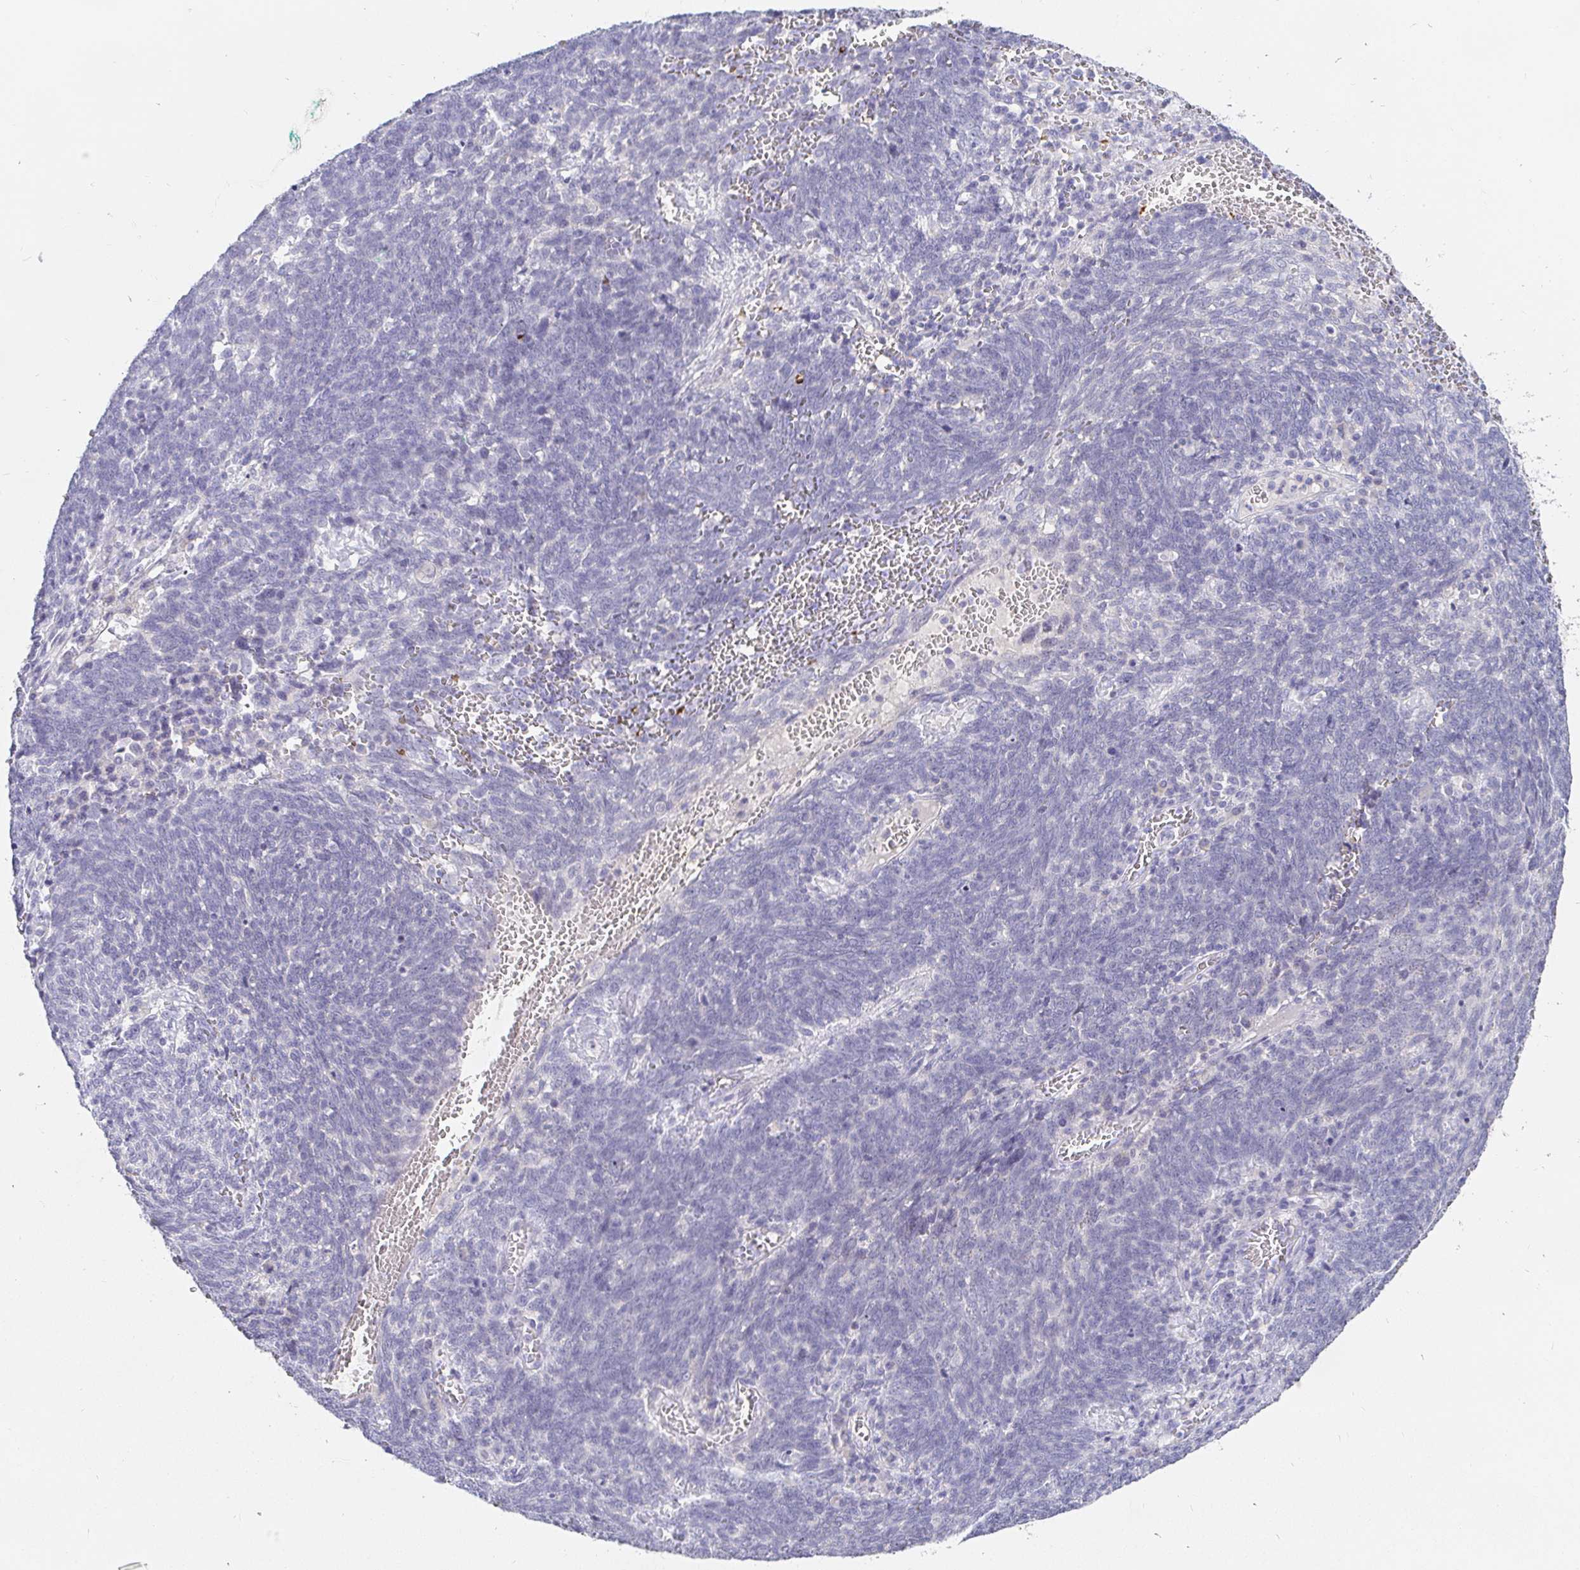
{"staining": {"intensity": "negative", "quantity": "none", "location": "none"}, "tissue": "lung cancer", "cell_type": "Tumor cells", "image_type": "cancer", "snomed": [{"axis": "morphology", "description": "Squamous cell carcinoma, NOS"}, {"axis": "topography", "description": "Lung"}], "caption": "A high-resolution photomicrograph shows immunohistochemistry staining of squamous cell carcinoma (lung), which shows no significant positivity in tumor cells.", "gene": "FGF21", "patient": {"sex": "female", "age": 72}}